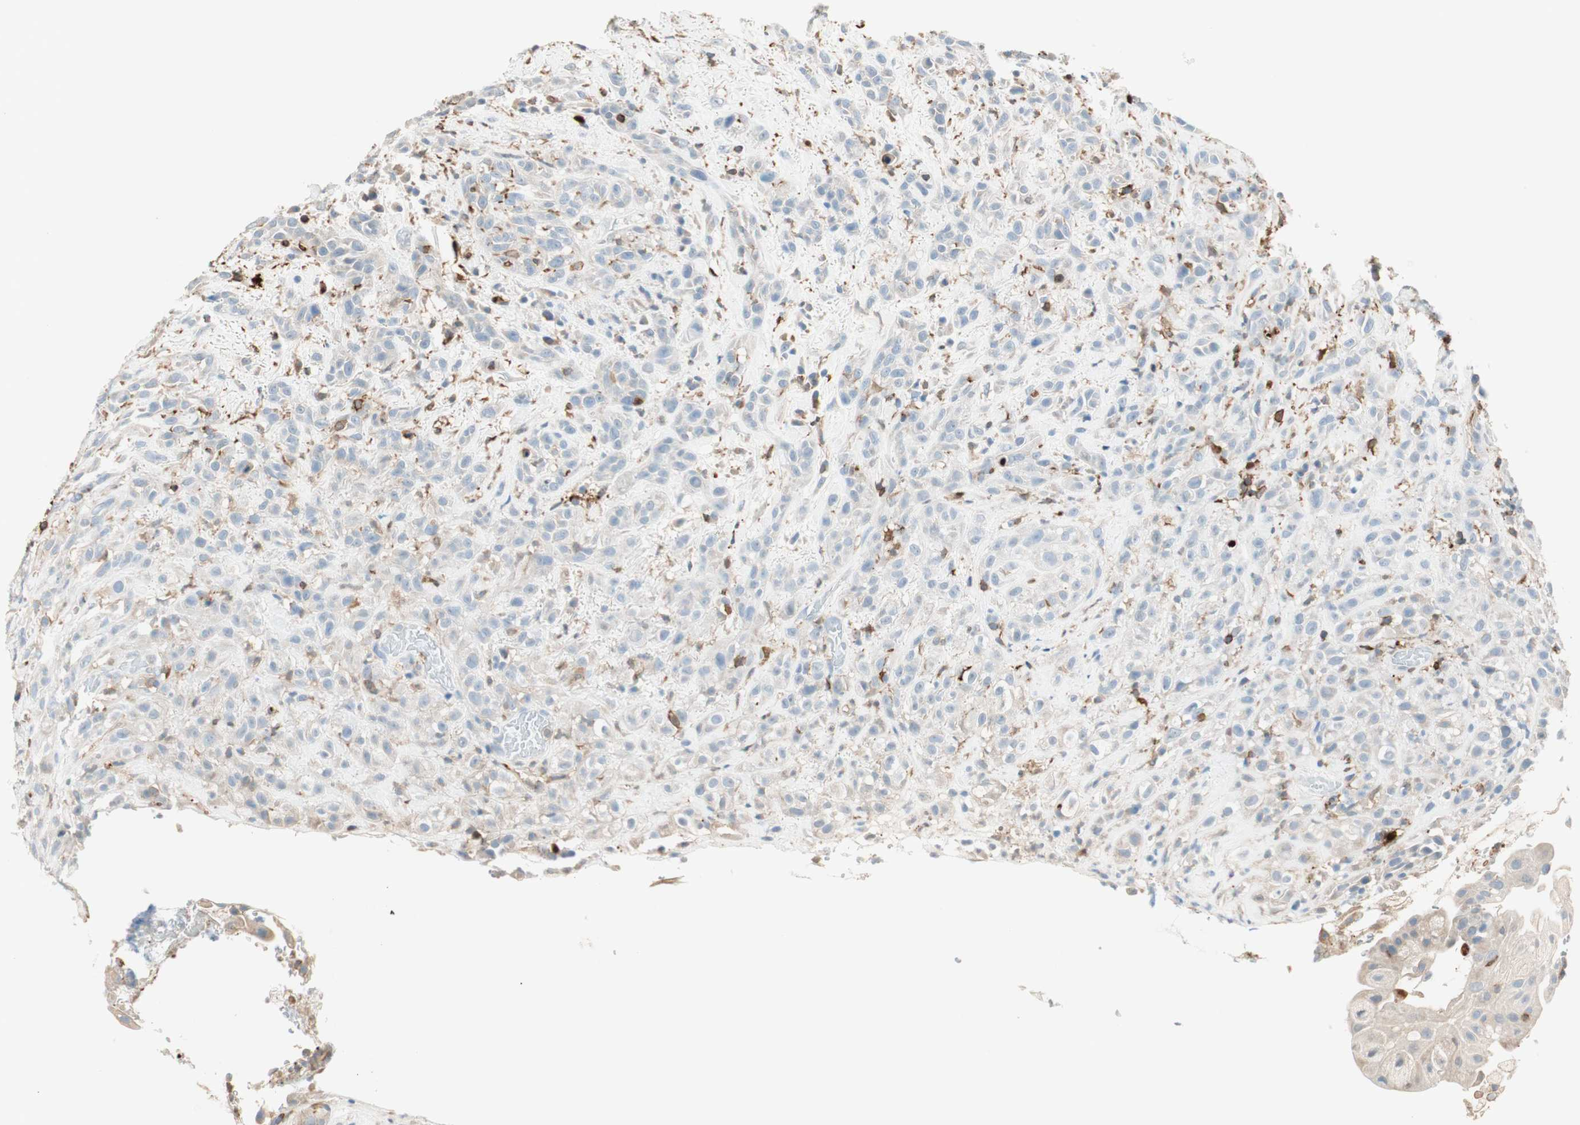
{"staining": {"intensity": "weak", "quantity": "25%-75%", "location": "cytoplasmic/membranous"}, "tissue": "head and neck cancer", "cell_type": "Tumor cells", "image_type": "cancer", "snomed": [{"axis": "morphology", "description": "Squamous cell carcinoma, NOS"}, {"axis": "topography", "description": "Head-Neck"}], "caption": "Brown immunohistochemical staining in squamous cell carcinoma (head and neck) displays weak cytoplasmic/membranous positivity in approximately 25%-75% of tumor cells.", "gene": "HPGD", "patient": {"sex": "male", "age": 62}}